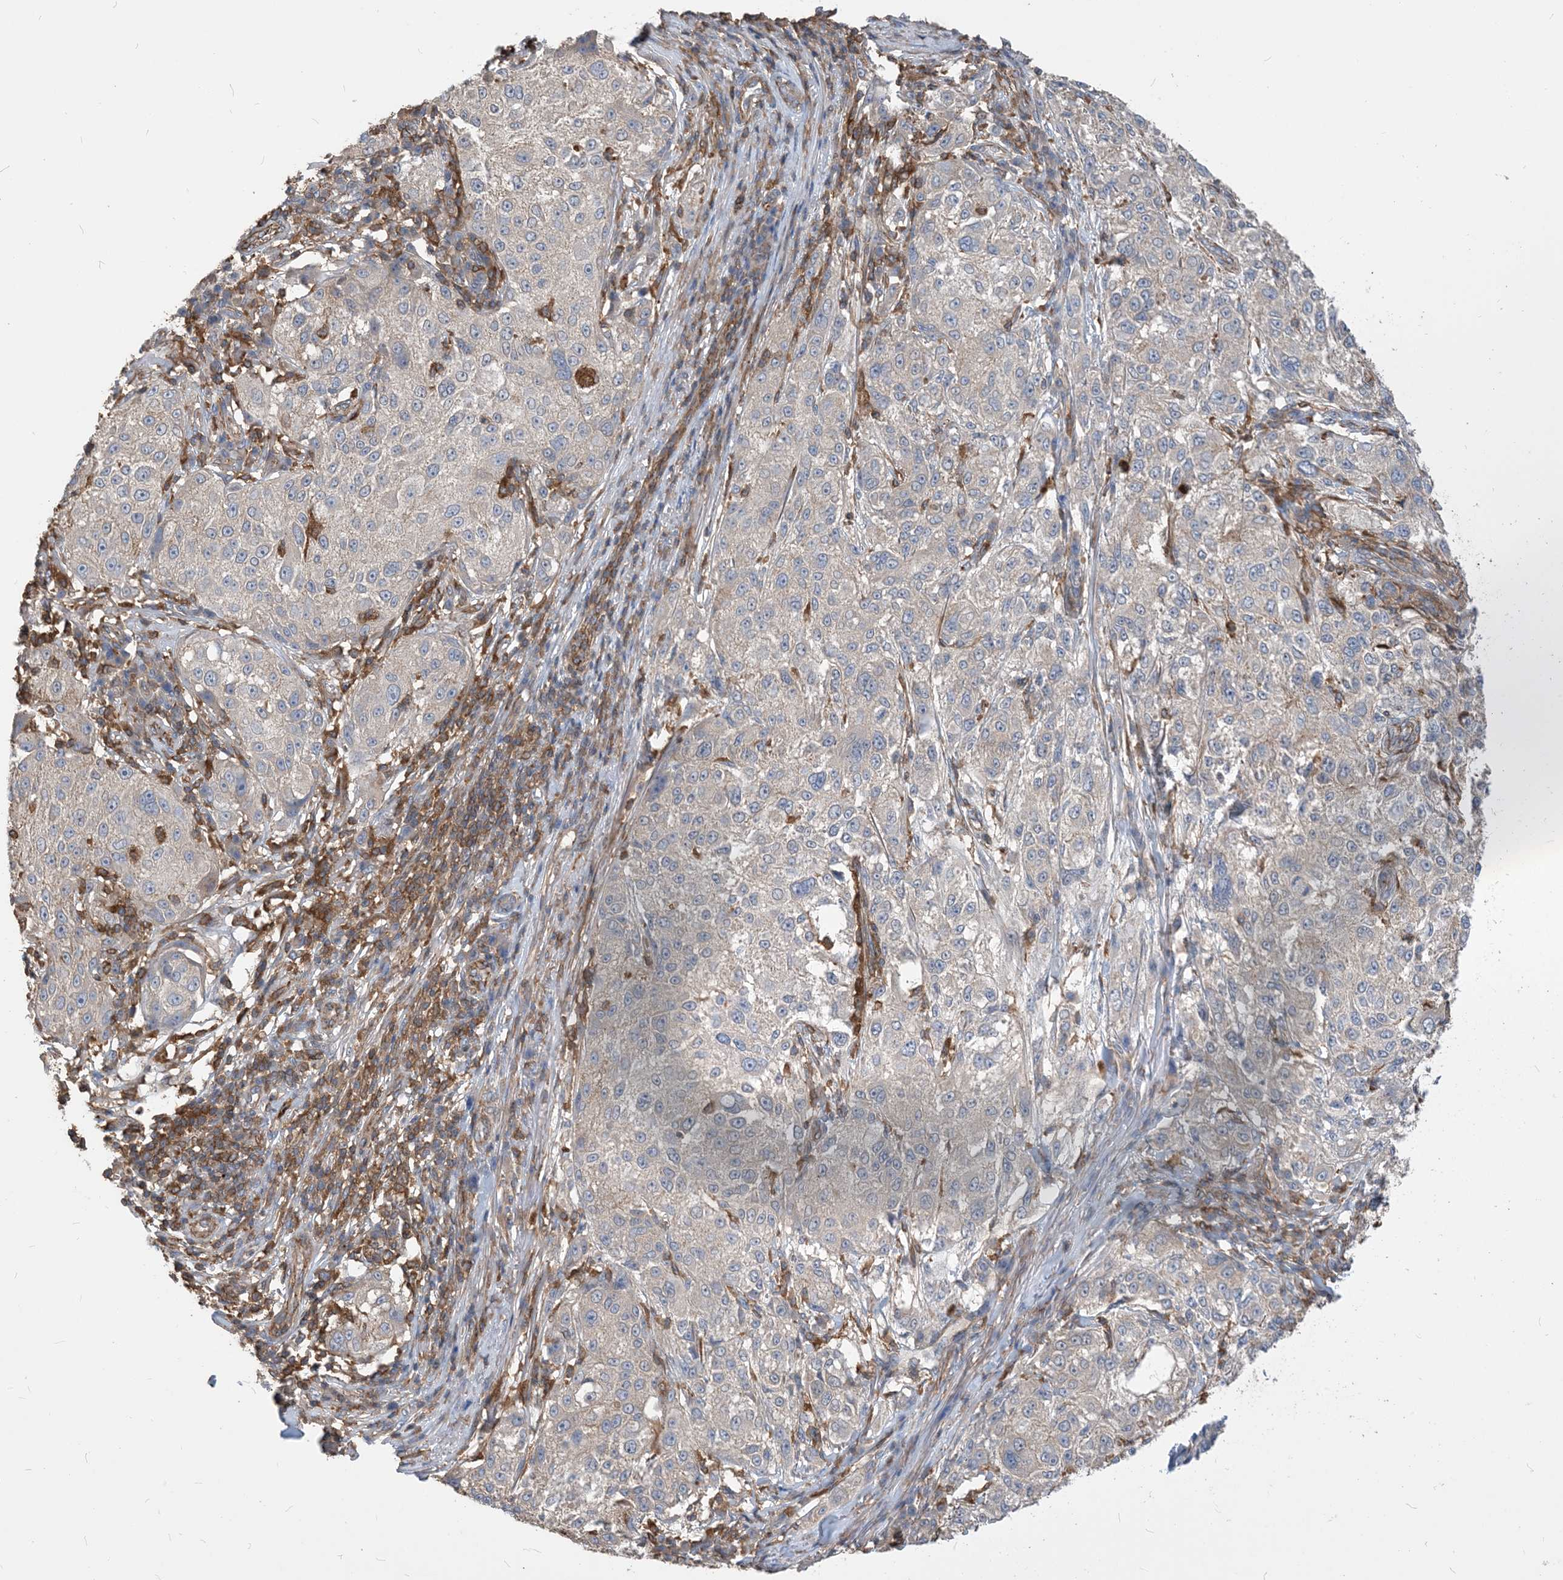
{"staining": {"intensity": "negative", "quantity": "none", "location": "none"}, "tissue": "melanoma", "cell_type": "Tumor cells", "image_type": "cancer", "snomed": [{"axis": "morphology", "description": "Necrosis, NOS"}, {"axis": "morphology", "description": "Malignant melanoma, NOS"}, {"axis": "topography", "description": "Skin"}], "caption": "Image shows no protein expression in tumor cells of melanoma tissue.", "gene": "PARVG", "patient": {"sex": "female", "age": 87}}